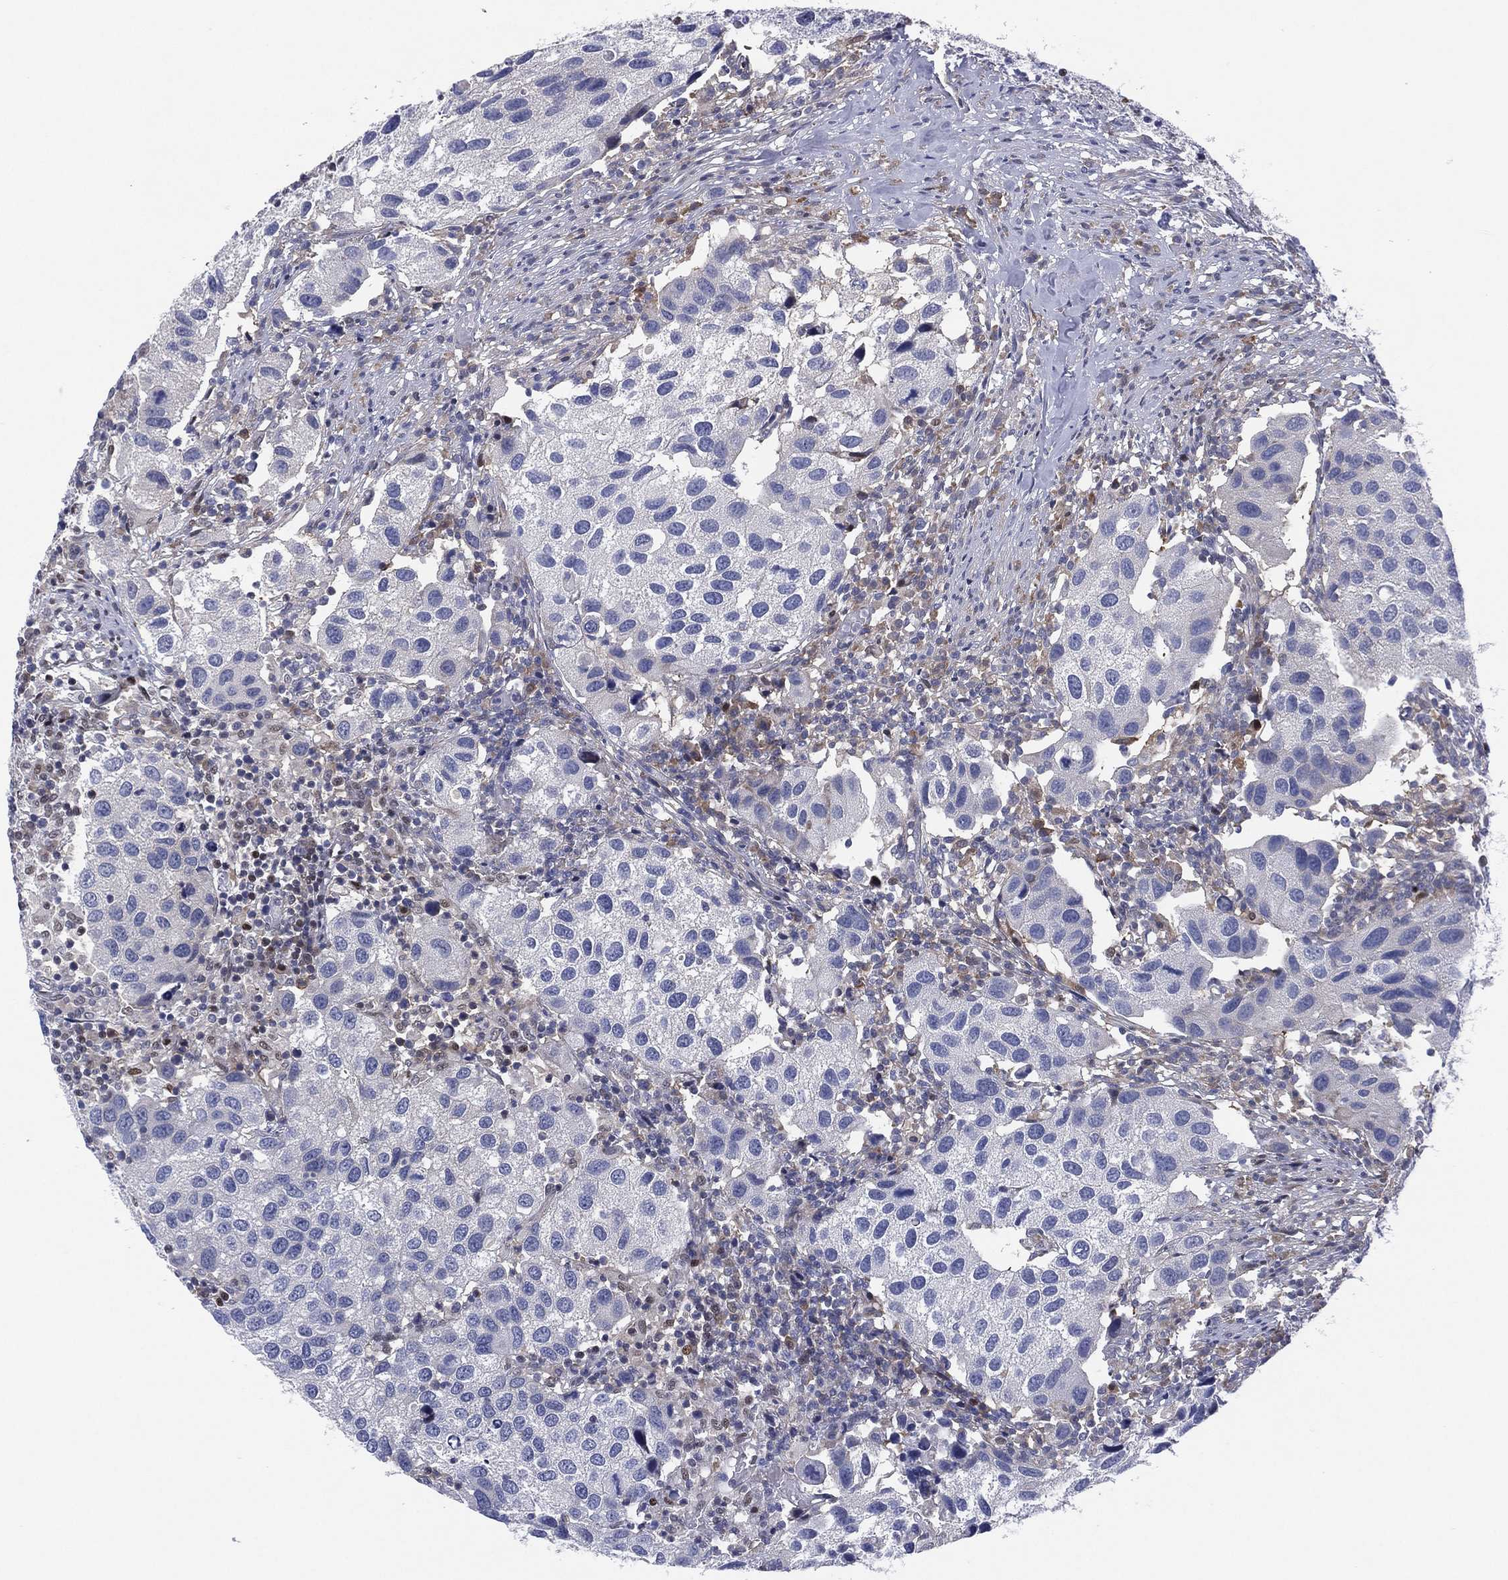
{"staining": {"intensity": "negative", "quantity": "none", "location": "none"}, "tissue": "urothelial cancer", "cell_type": "Tumor cells", "image_type": "cancer", "snomed": [{"axis": "morphology", "description": "Urothelial carcinoma, High grade"}, {"axis": "topography", "description": "Urinary bladder"}], "caption": "Tumor cells show no significant protein positivity in urothelial cancer.", "gene": "SLC4A4", "patient": {"sex": "male", "age": 79}}